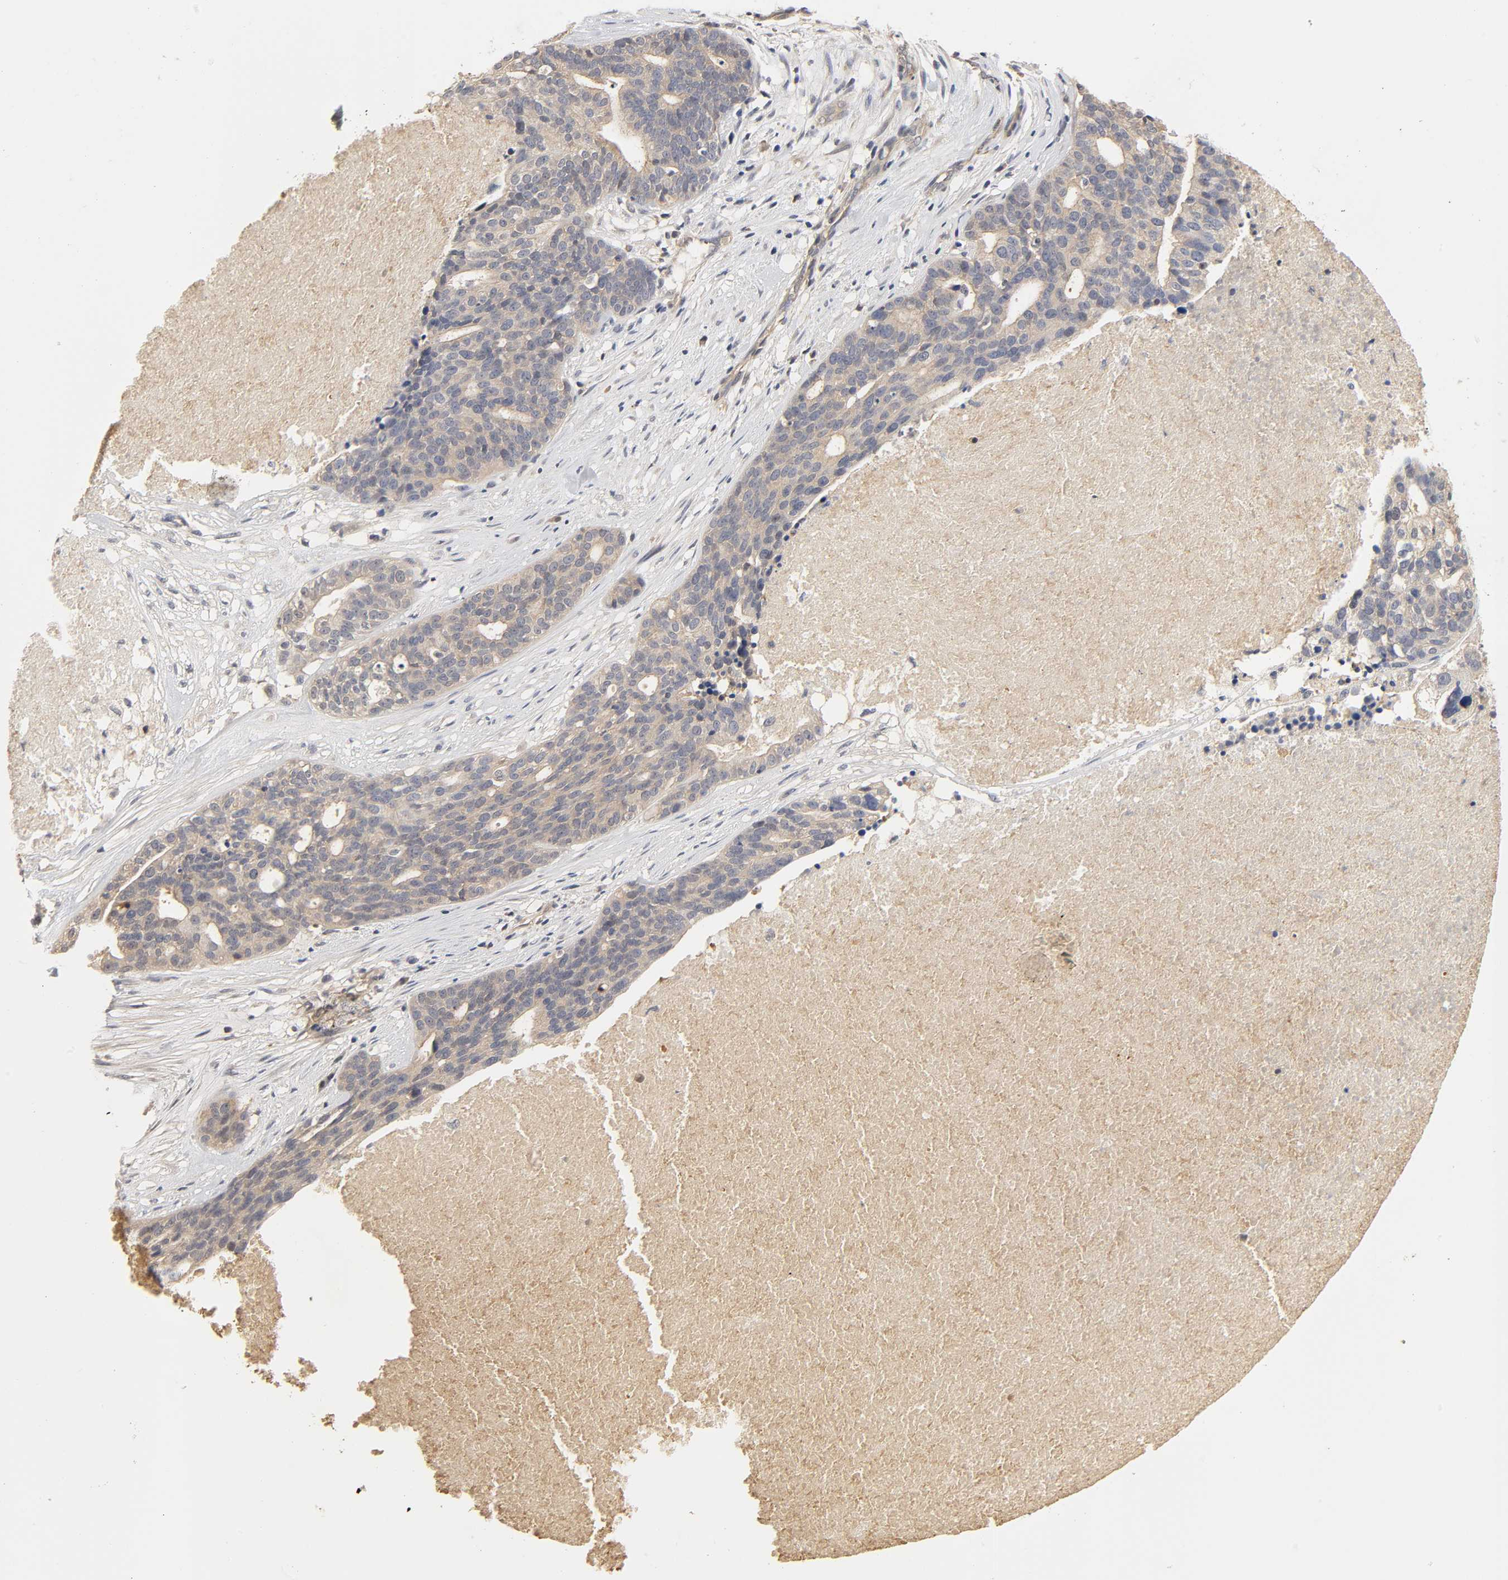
{"staining": {"intensity": "weak", "quantity": ">75%", "location": "cytoplasmic/membranous"}, "tissue": "ovarian cancer", "cell_type": "Tumor cells", "image_type": "cancer", "snomed": [{"axis": "morphology", "description": "Cystadenocarcinoma, serous, NOS"}, {"axis": "topography", "description": "Ovary"}], "caption": "Tumor cells display low levels of weak cytoplasmic/membranous staining in approximately >75% of cells in human serous cystadenocarcinoma (ovarian).", "gene": "PDE5A", "patient": {"sex": "female", "age": 59}}